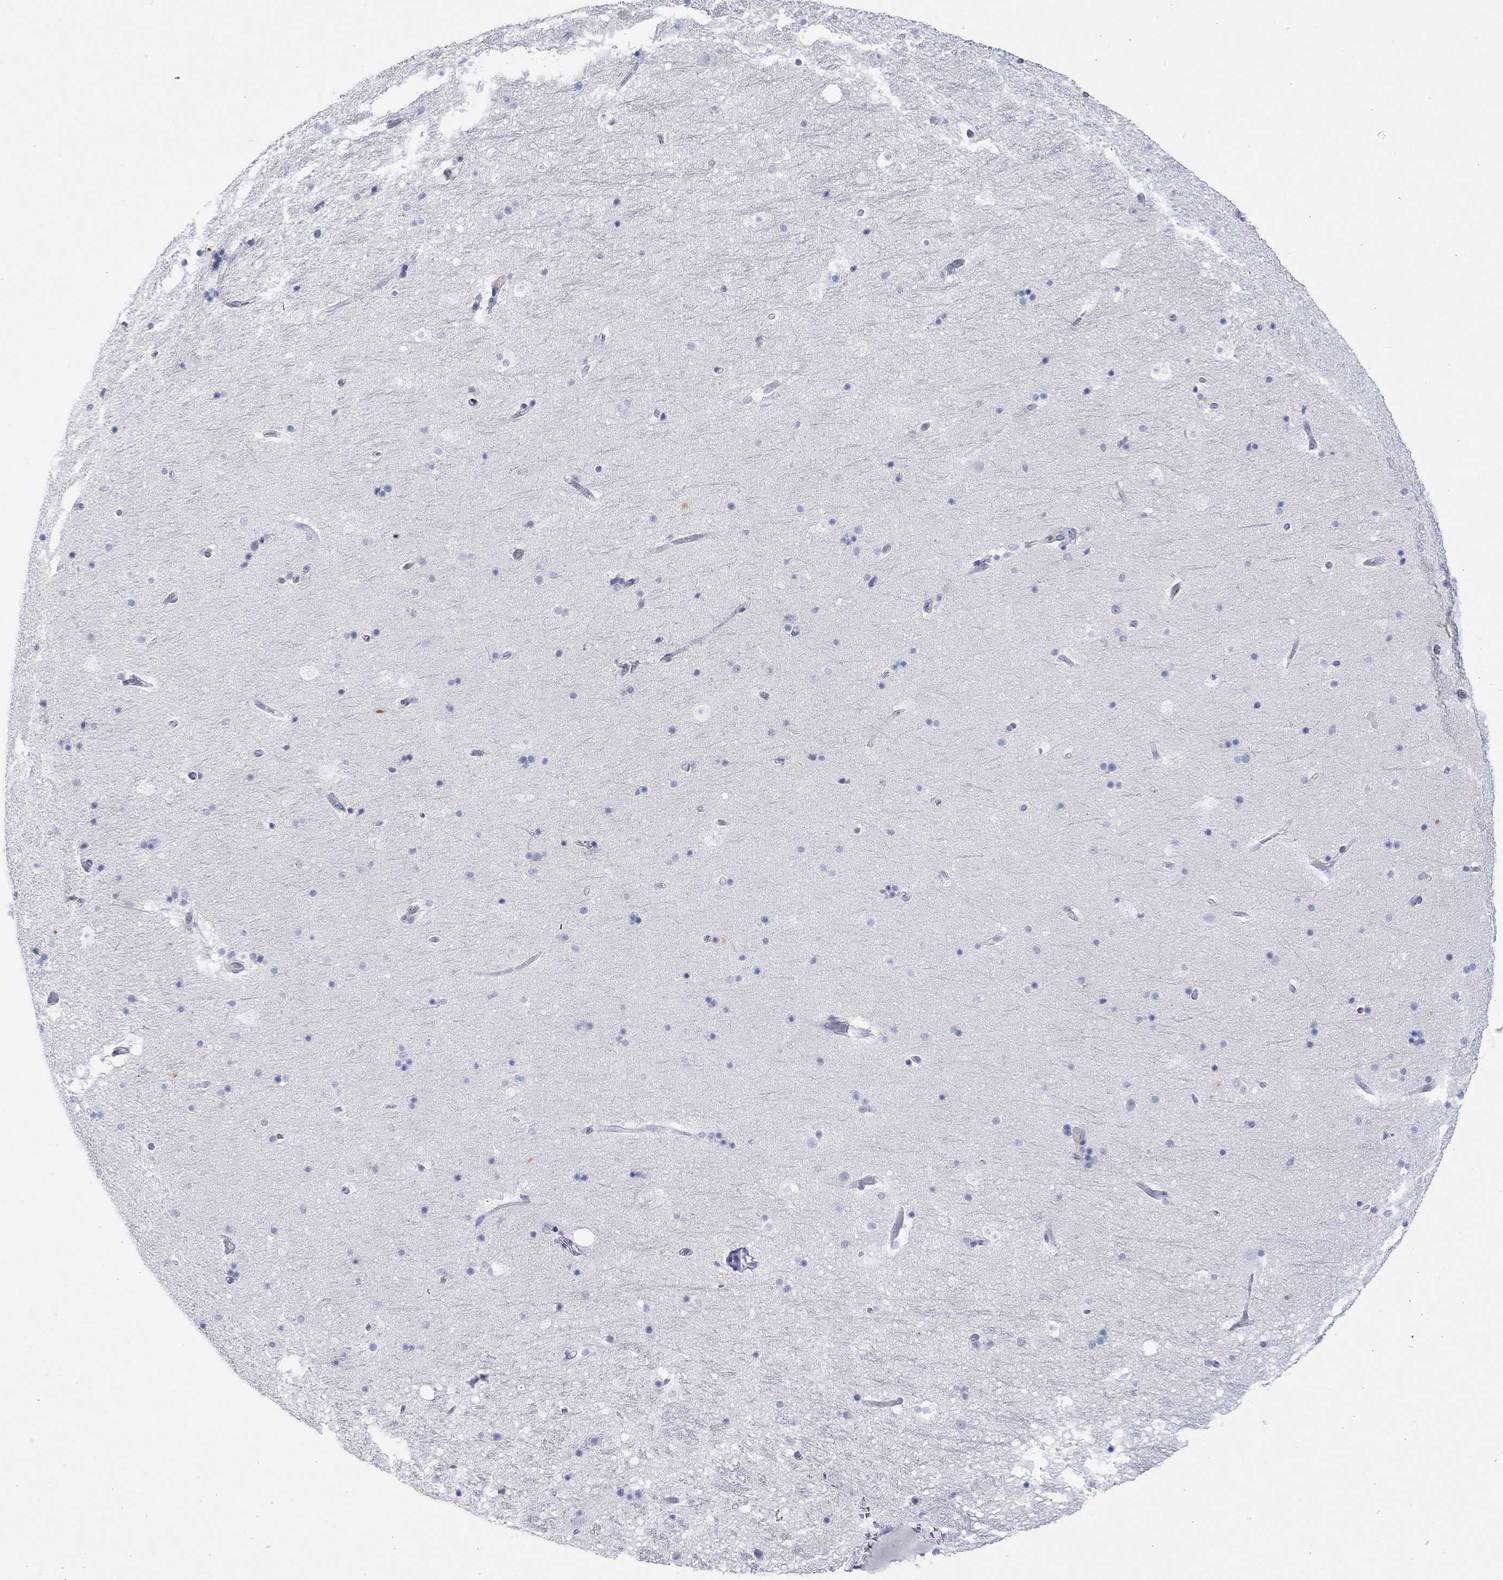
{"staining": {"intensity": "negative", "quantity": "none", "location": "none"}, "tissue": "hippocampus", "cell_type": "Glial cells", "image_type": "normal", "snomed": [{"axis": "morphology", "description": "Normal tissue, NOS"}, {"axis": "topography", "description": "Hippocampus"}], "caption": "The histopathology image reveals no staining of glial cells in normal hippocampus. (Stains: DAB IHC with hematoxylin counter stain, Microscopy: brightfield microscopy at high magnification).", "gene": "PPIL6", "patient": {"sex": "male", "age": 51}}